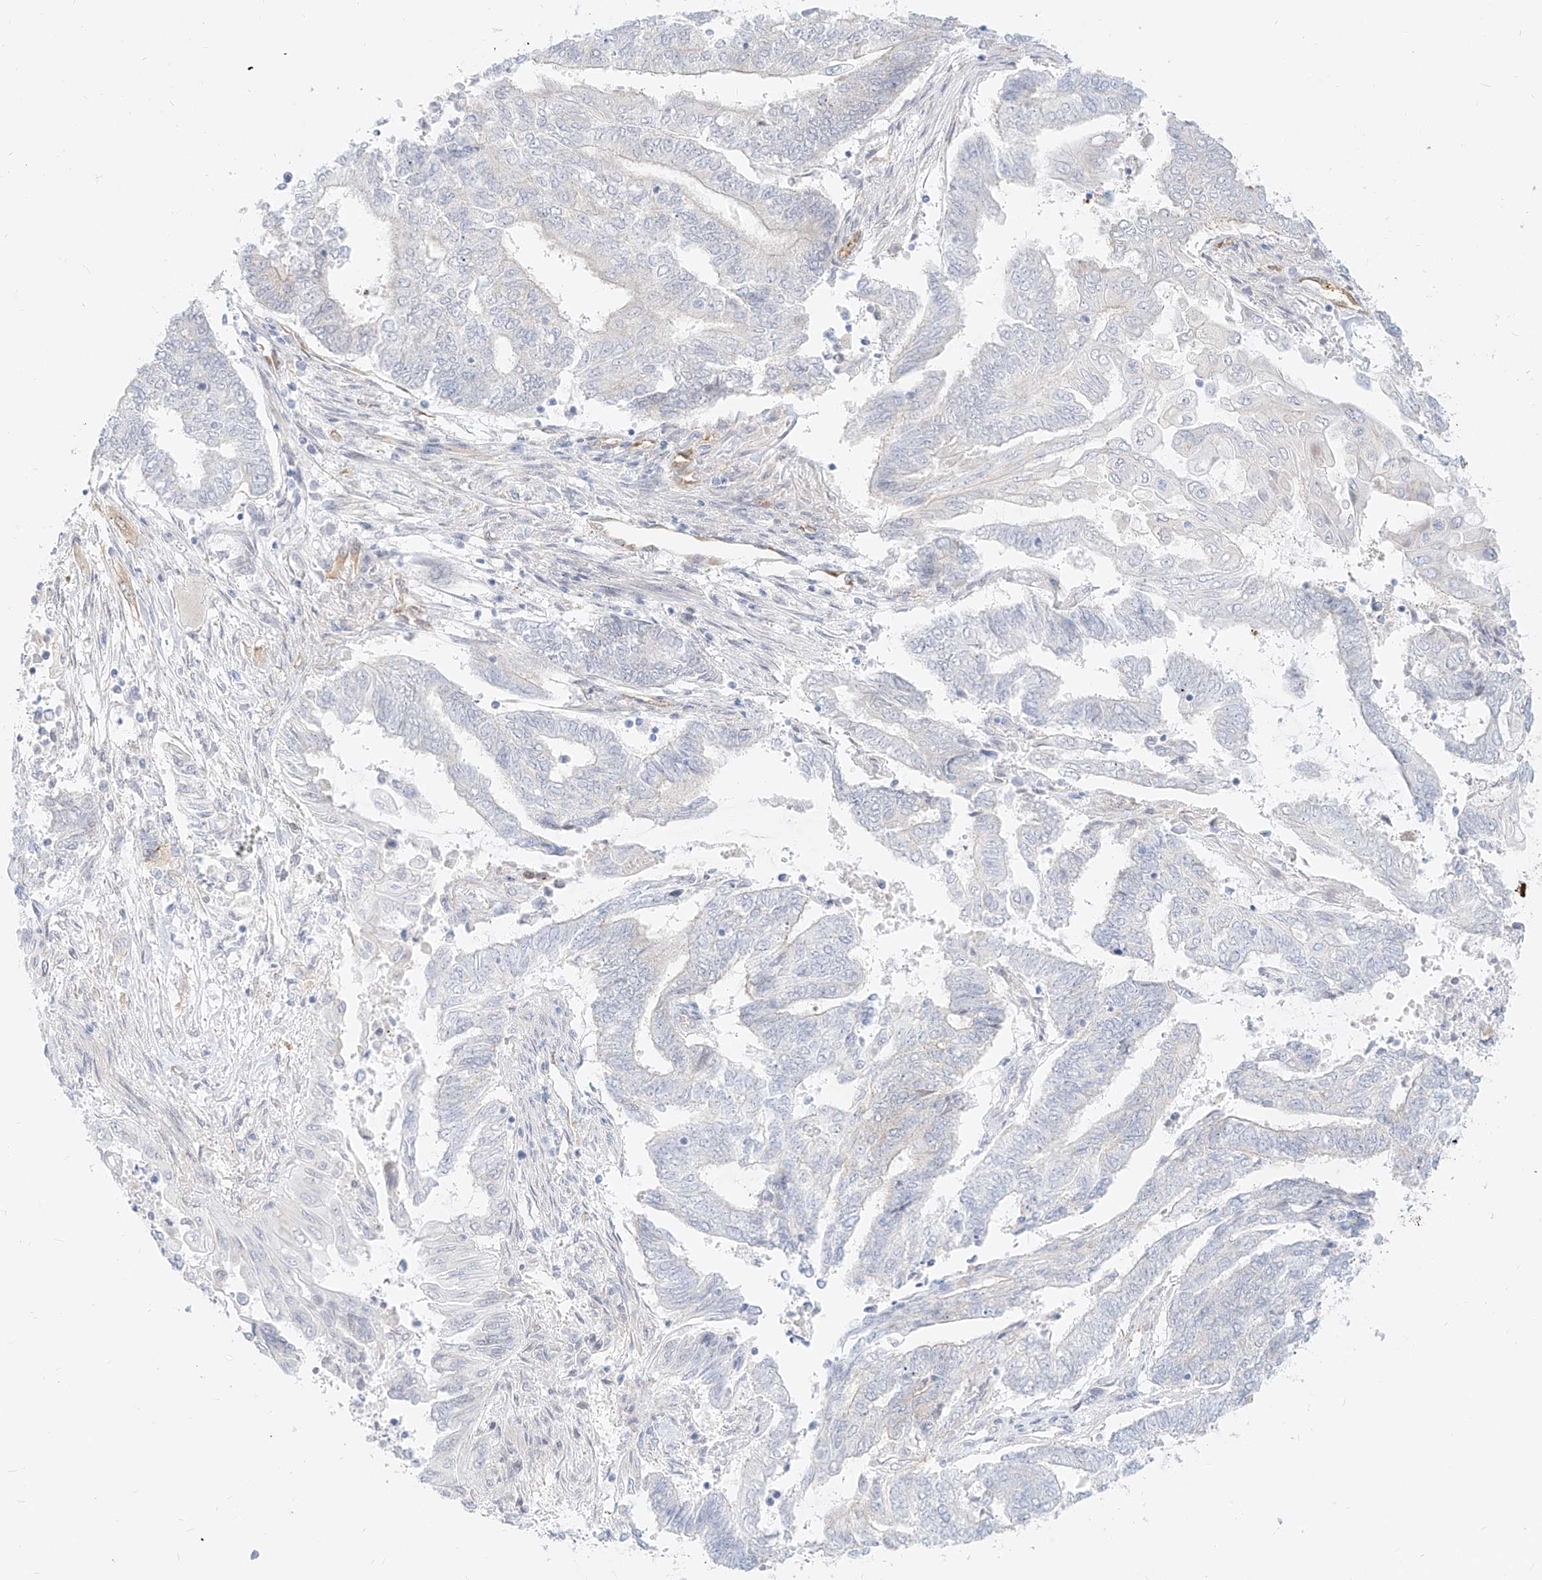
{"staining": {"intensity": "negative", "quantity": "none", "location": "none"}, "tissue": "endometrial cancer", "cell_type": "Tumor cells", "image_type": "cancer", "snomed": [{"axis": "morphology", "description": "Adenocarcinoma, NOS"}, {"axis": "topography", "description": "Uterus"}, {"axis": "topography", "description": "Endometrium"}], "caption": "The photomicrograph displays no staining of tumor cells in endometrial adenocarcinoma. The staining was performed using DAB (3,3'-diaminobenzidine) to visualize the protein expression in brown, while the nuclei were stained in blue with hematoxylin (Magnification: 20x).", "gene": "NHSL1", "patient": {"sex": "female", "age": 70}}